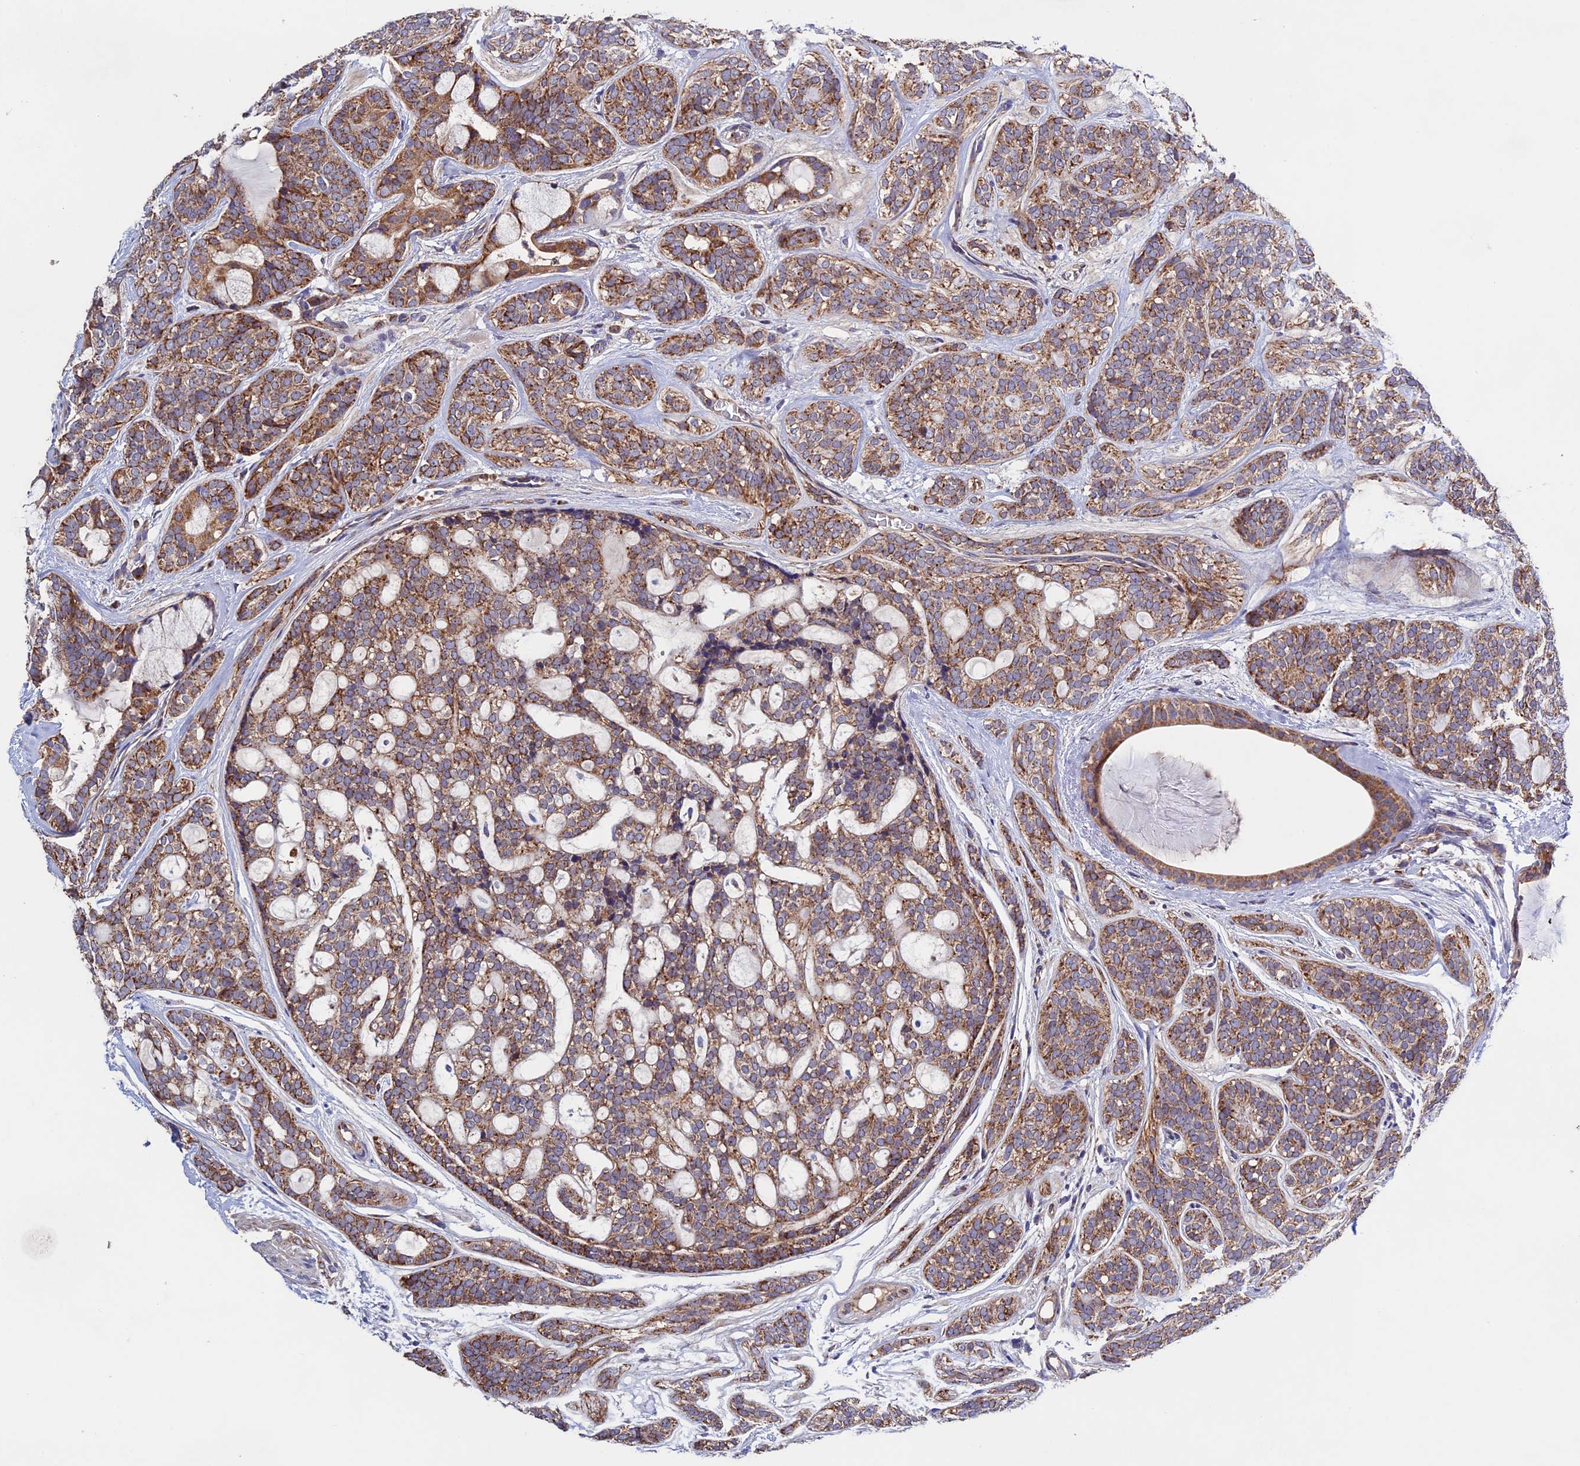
{"staining": {"intensity": "moderate", "quantity": "25%-75%", "location": "cytoplasmic/membranous"}, "tissue": "head and neck cancer", "cell_type": "Tumor cells", "image_type": "cancer", "snomed": [{"axis": "morphology", "description": "Adenocarcinoma, NOS"}, {"axis": "topography", "description": "Head-Neck"}], "caption": "Immunohistochemical staining of head and neck cancer exhibits medium levels of moderate cytoplasmic/membranous protein expression in approximately 25%-75% of tumor cells.", "gene": "RNF17", "patient": {"sex": "male", "age": 66}}